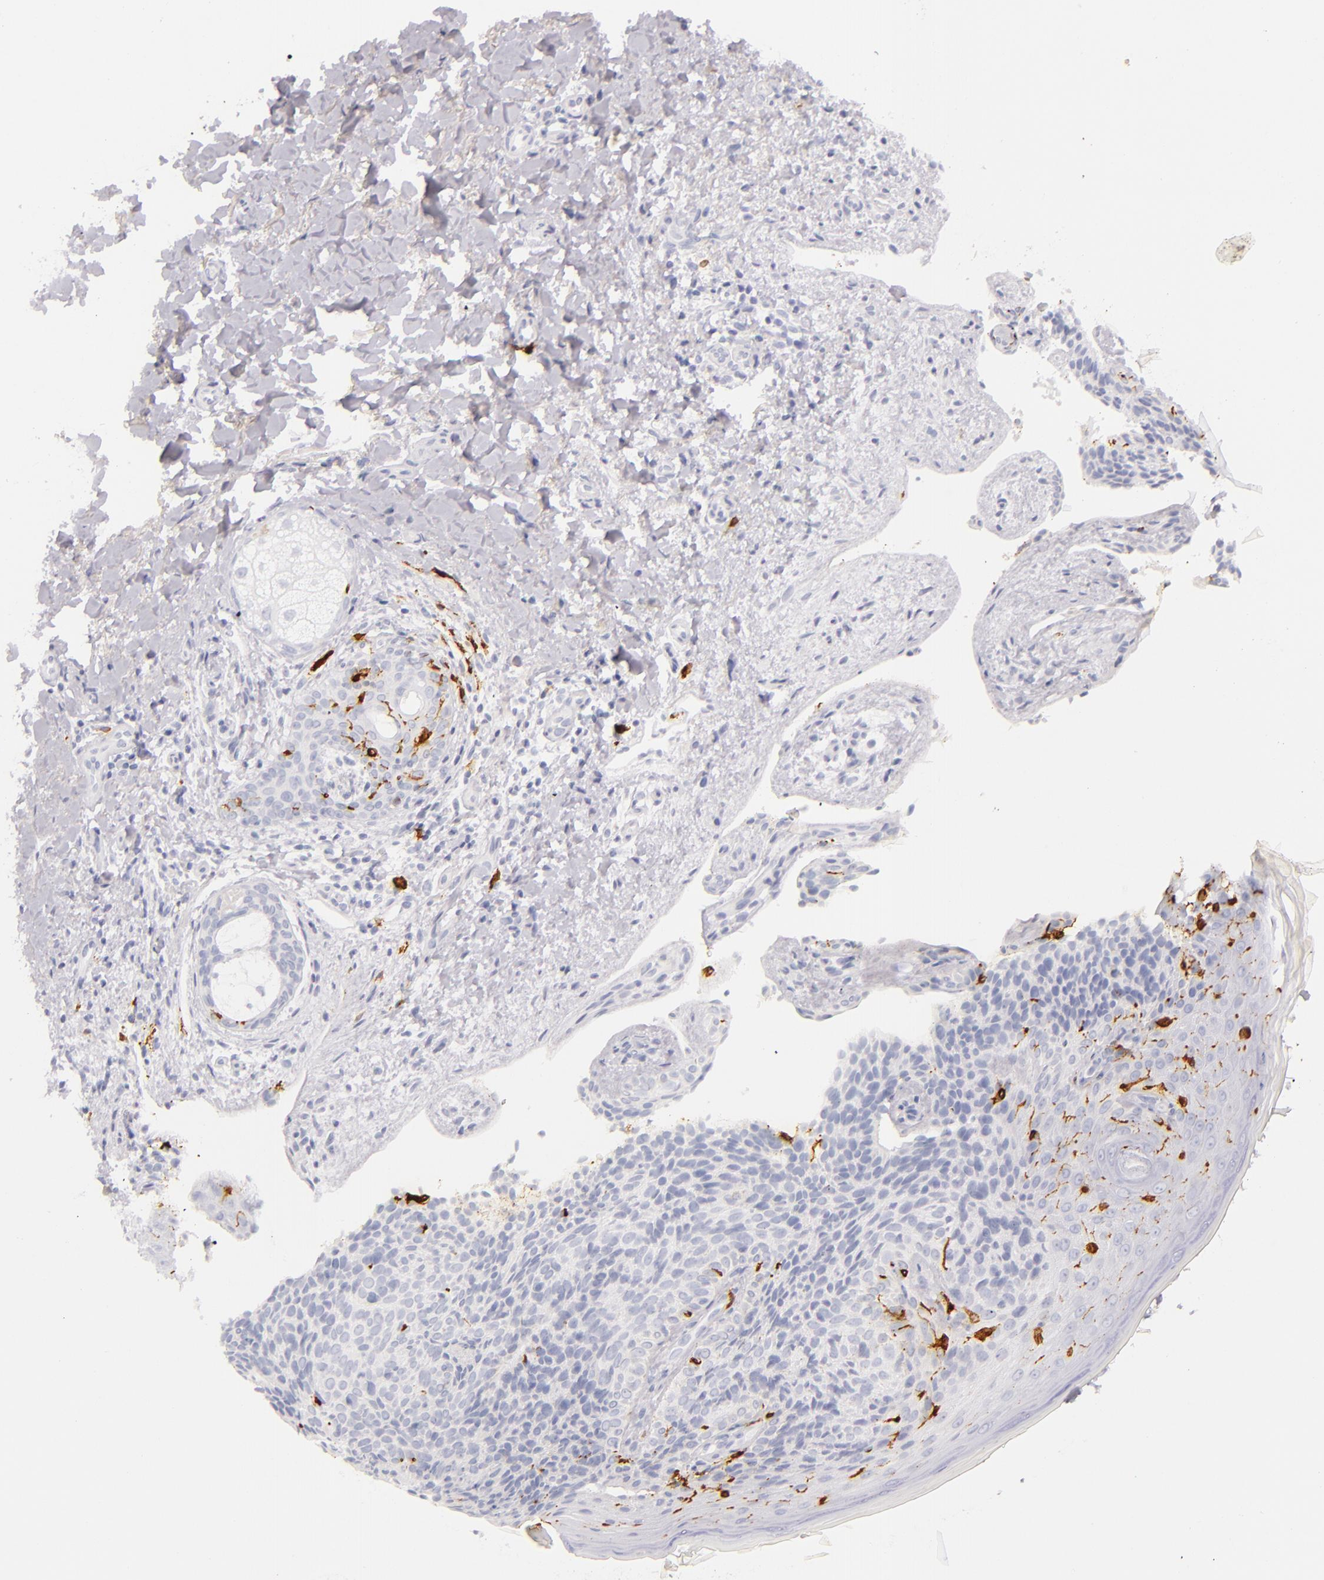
{"staining": {"intensity": "negative", "quantity": "none", "location": "none"}, "tissue": "skin cancer", "cell_type": "Tumor cells", "image_type": "cancer", "snomed": [{"axis": "morphology", "description": "Basal cell carcinoma"}, {"axis": "topography", "description": "Skin"}], "caption": "Skin cancer (basal cell carcinoma) stained for a protein using immunohistochemistry (IHC) shows no expression tumor cells.", "gene": "CD207", "patient": {"sex": "female", "age": 78}}